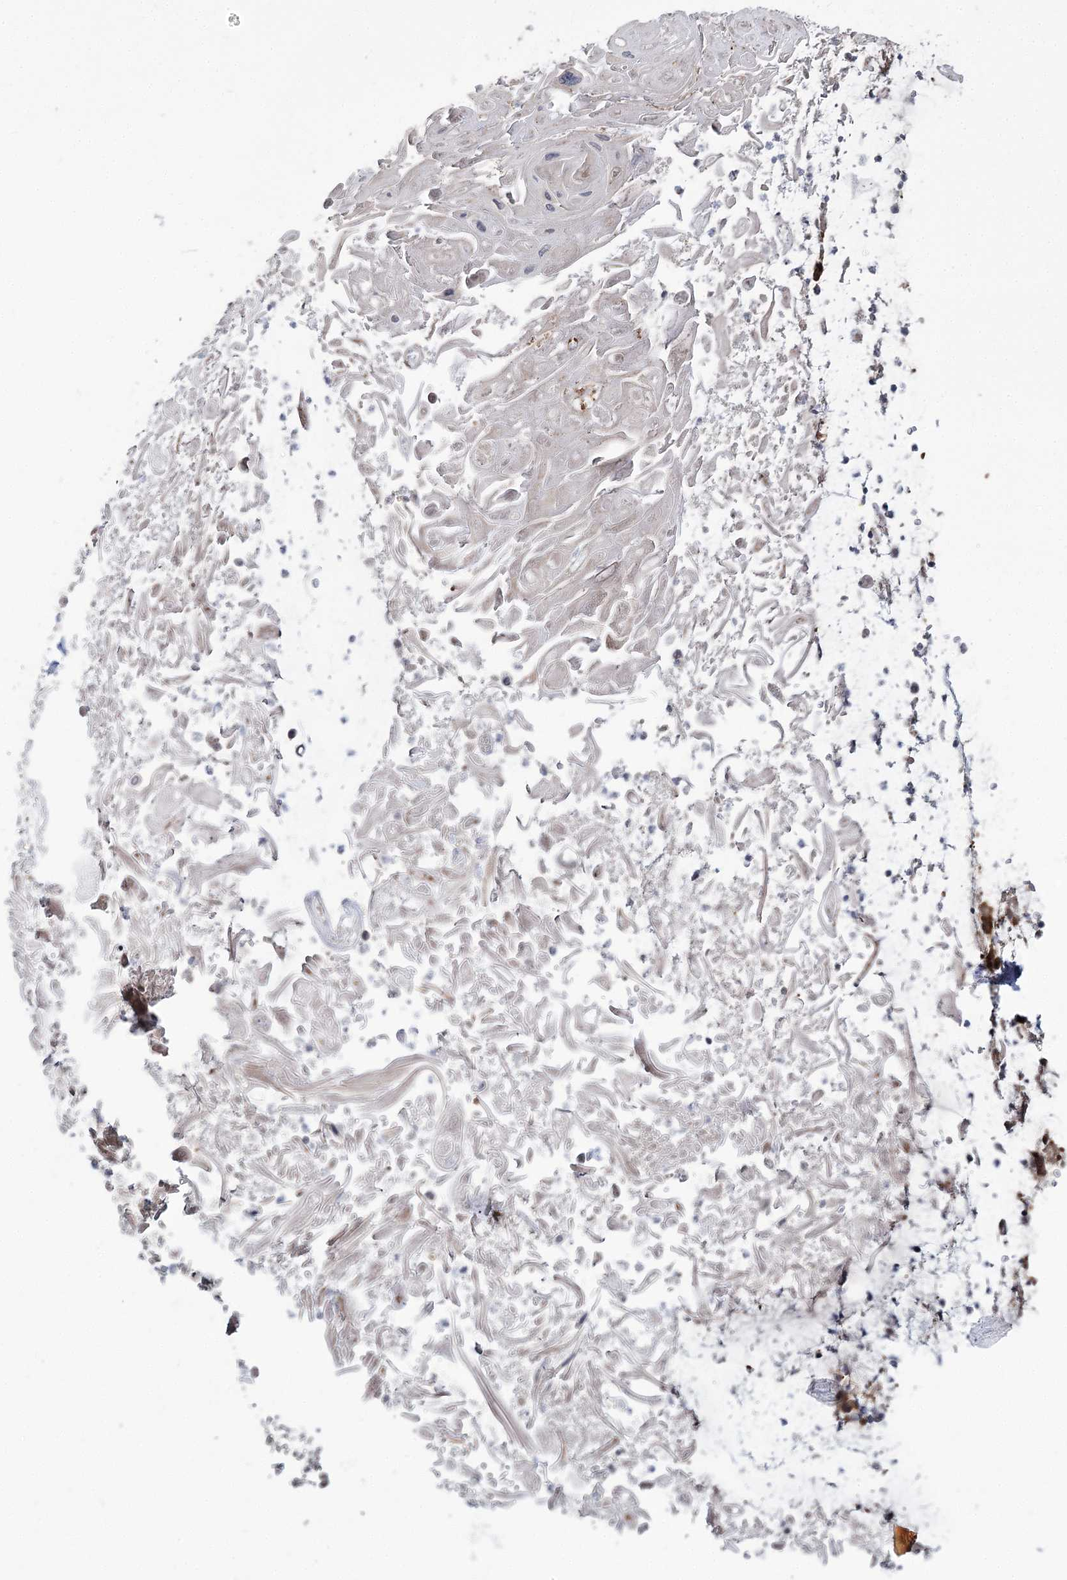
{"staining": {"intensity": "negative", "quantity": "none", "location": "none"}, "tissue": "adipose tissue", "cell_type": "Adipocytes", "image_type": "normal", "snomed": [{"axis": "morphology", "description": "Normal tissue, NOS"}, {"axis": "topography", "description": "Lymph node"}, {"axis": "topography", "description": "Cartilage tissue"}, {"axis": "topography", "description": "Bronchus"}], "caption": "DAB immunohistochemical staining of unremarkable adipose tissue shows no significant staining in adipocytes. The staining is performed using DAB brown chromogen with nuclei counter-stained in using hematoxylin.", "gene": "PHYHIPL", "patient": {"sex": "male", "age": 63}}